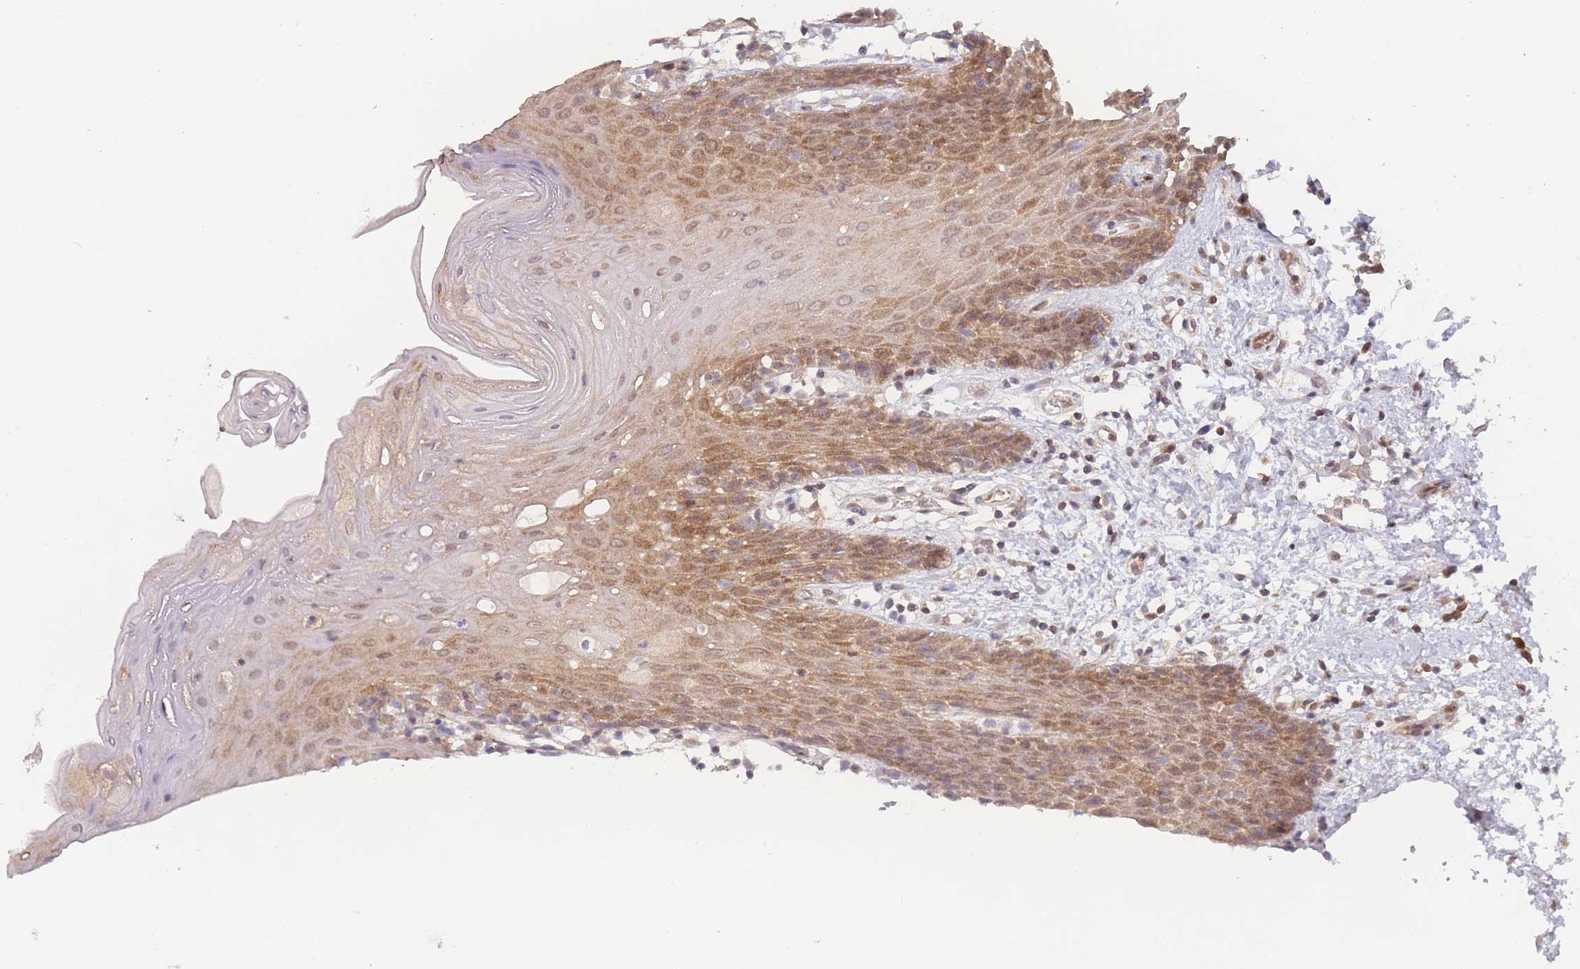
{"staining": {"intensity": "moderate", "quantity": "25%-75%", "location": "cytoplasmic/membranous"}, "tissue": "oral mucosa", "cell_type": "Squamous epithelial cells", "image_type": "normal", "snomed": [{"axis": "morphology", "description": "Normal tissue, NOS"}, {"axis": "topography", "description": "Oral tissue"}, {"axis": "topography", "description": "Tounge, NOS"}], "caption": "This is a micrograph of immunohistochemistry (IHC) staining of unremarkable oral mucosa, which shows moderate expression in the cytoplasmic/membranous of squamous epithelial cells.", "gene": "MRI1", "patient": {"sex": "female", "age": 59}}